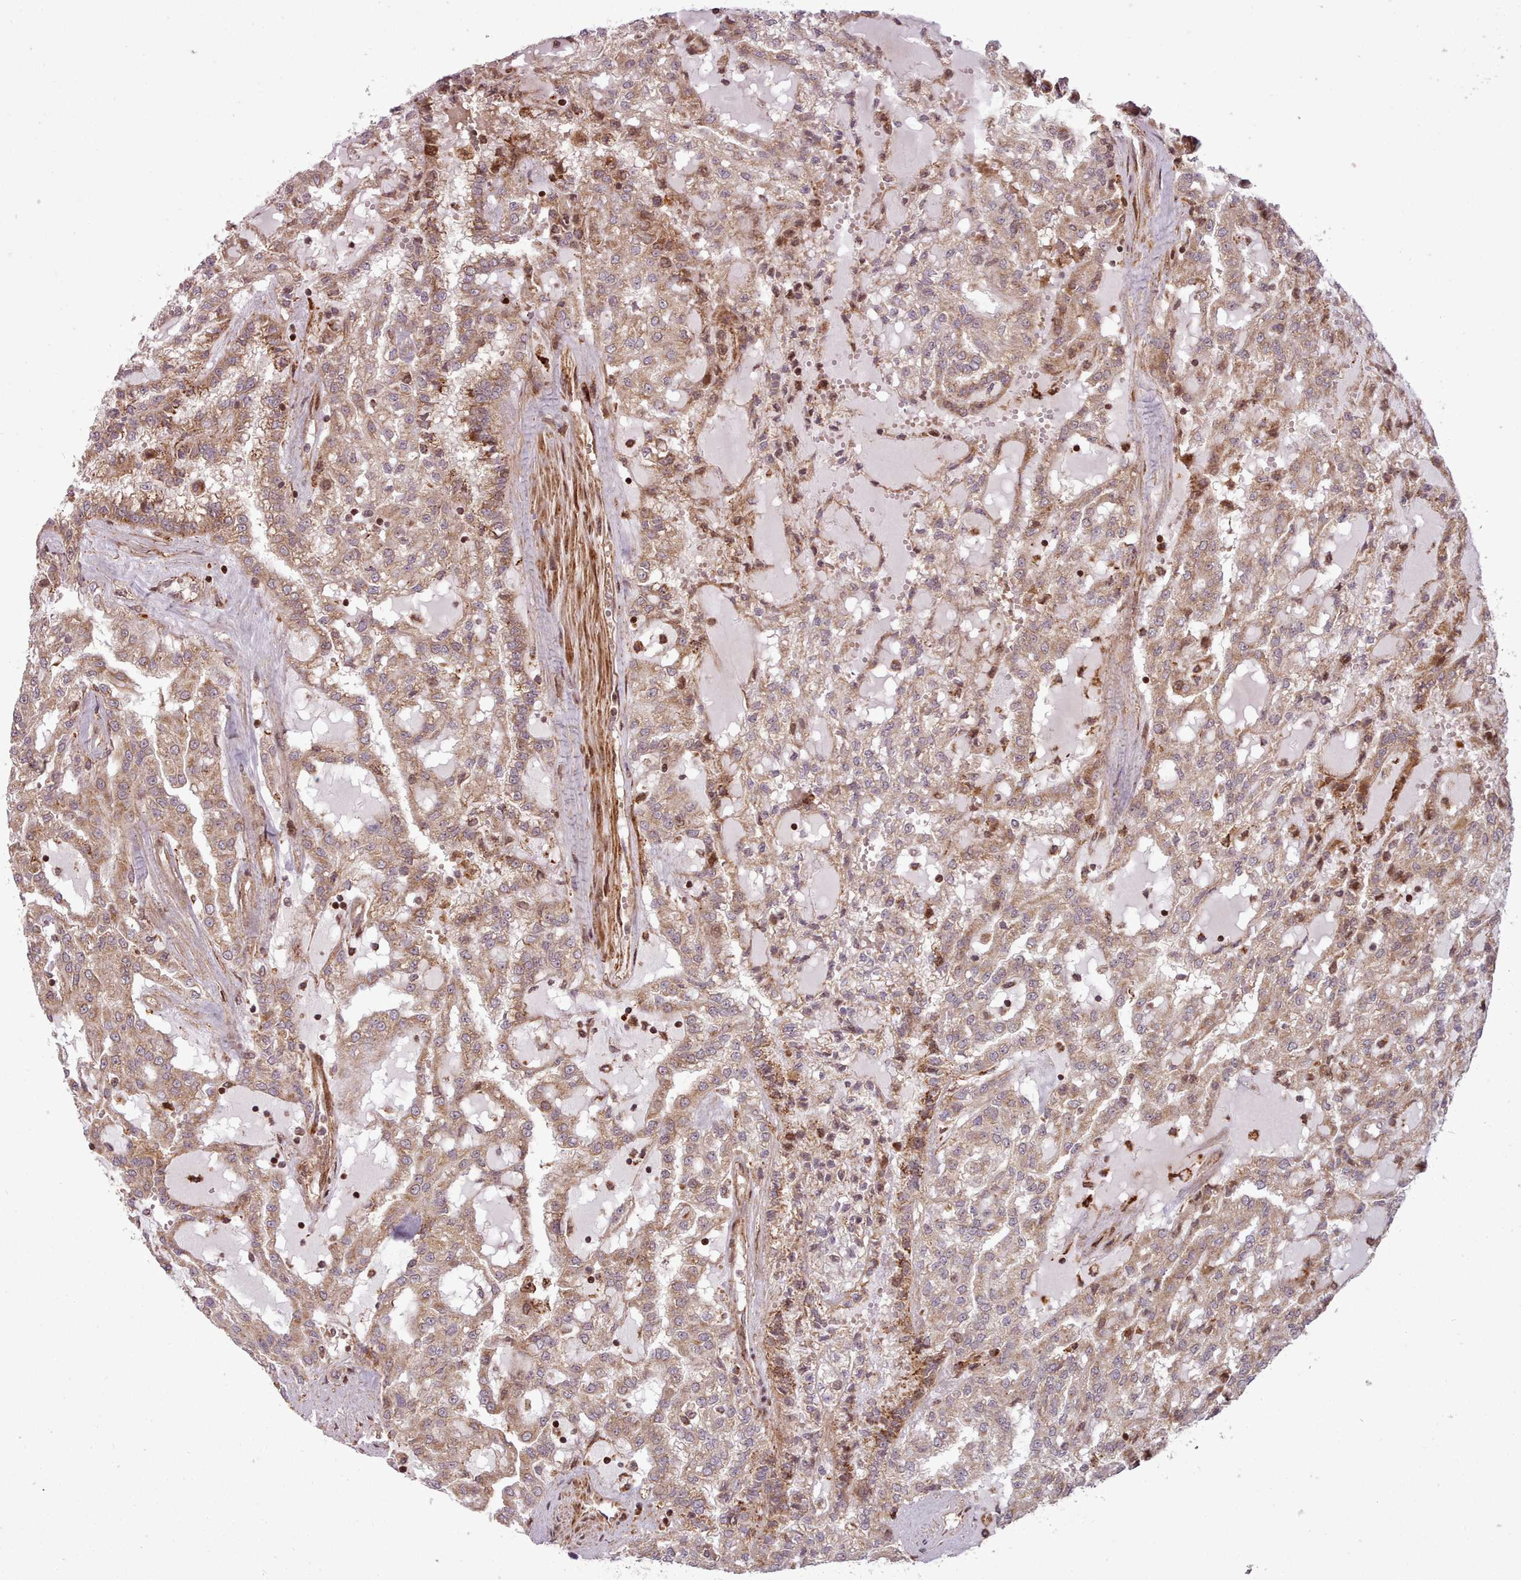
{"staining": {"intensity": "weak", "quantity": ">75%", "location": "cytoplasmic/membranous"}, "tissue": "renal cancer", "cell_type": "Tumor cells", "image_type": "cancer", "snomed": [{"axis": "morphology", "description": "Adenocarcinoma, NOS"}, {"axis": "topography", "description": "Kidney"}], "caption": "DAB (3,3'-diaminobenzidine) immunohistochemical staining of renal cancer demonstrates weak cytoplasmic/membranous protein staining in approximately >75% of tumor cells.", "gene": "NLRP7", "patient": {"sex": "male", "age": 63}}